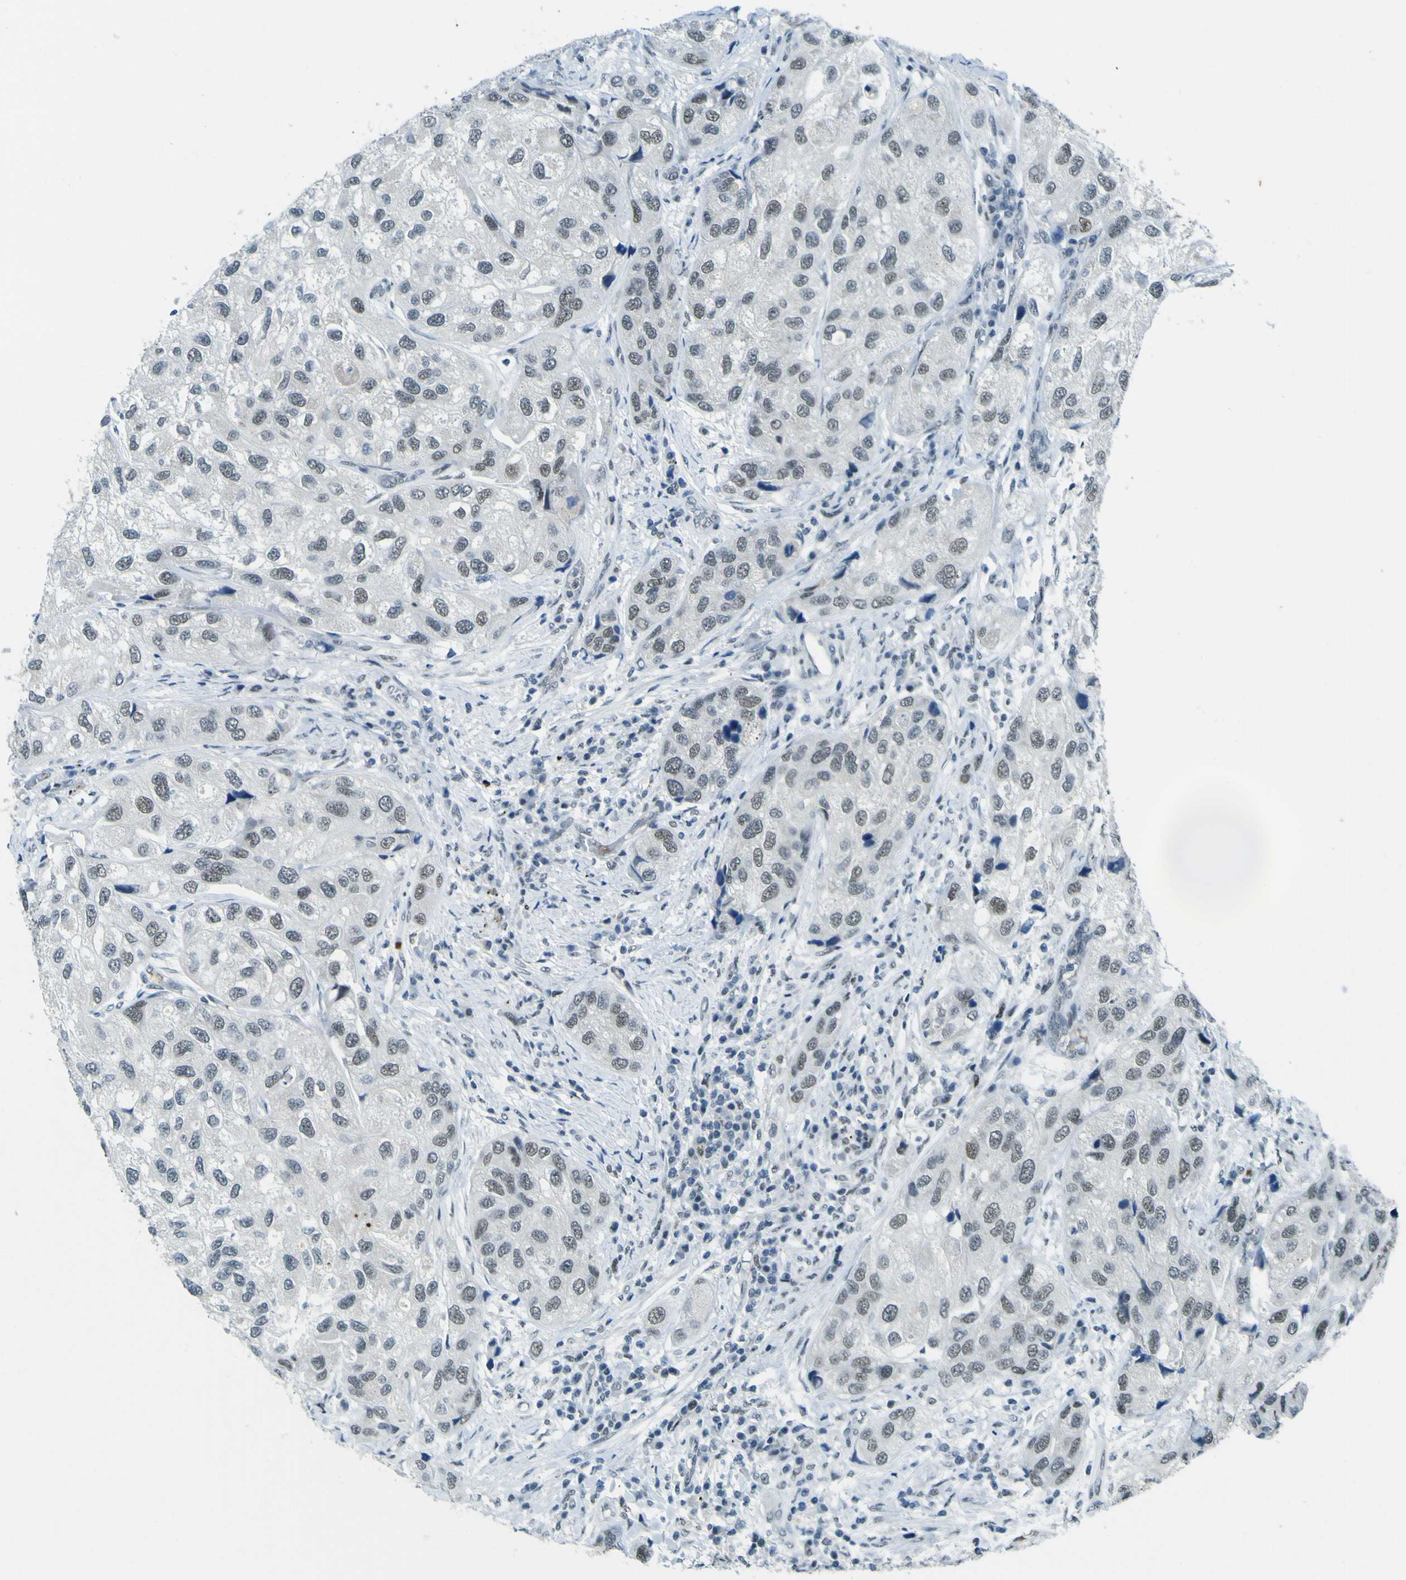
{"staining": {"intensity": "weak", "quantity": "25%-75%", "location": "nuclear"}, "tissue": "urothelial cancer", "cell_type": "Tumor cells", "image_type": "cancer", "snomed": [{"axis": "morphology", "description": "Urothelial carcinoma, High grade"}, {"axis": "topography", "description": "Urinary bladder"}], "caption": "Protein staining reveals weak nuclear positivity in approximately 25%-75% of tumor cells in high-grade urothelial carcinoma.", "gene": "CEBPG", "patient": {"sex": "female", "age": 64}}